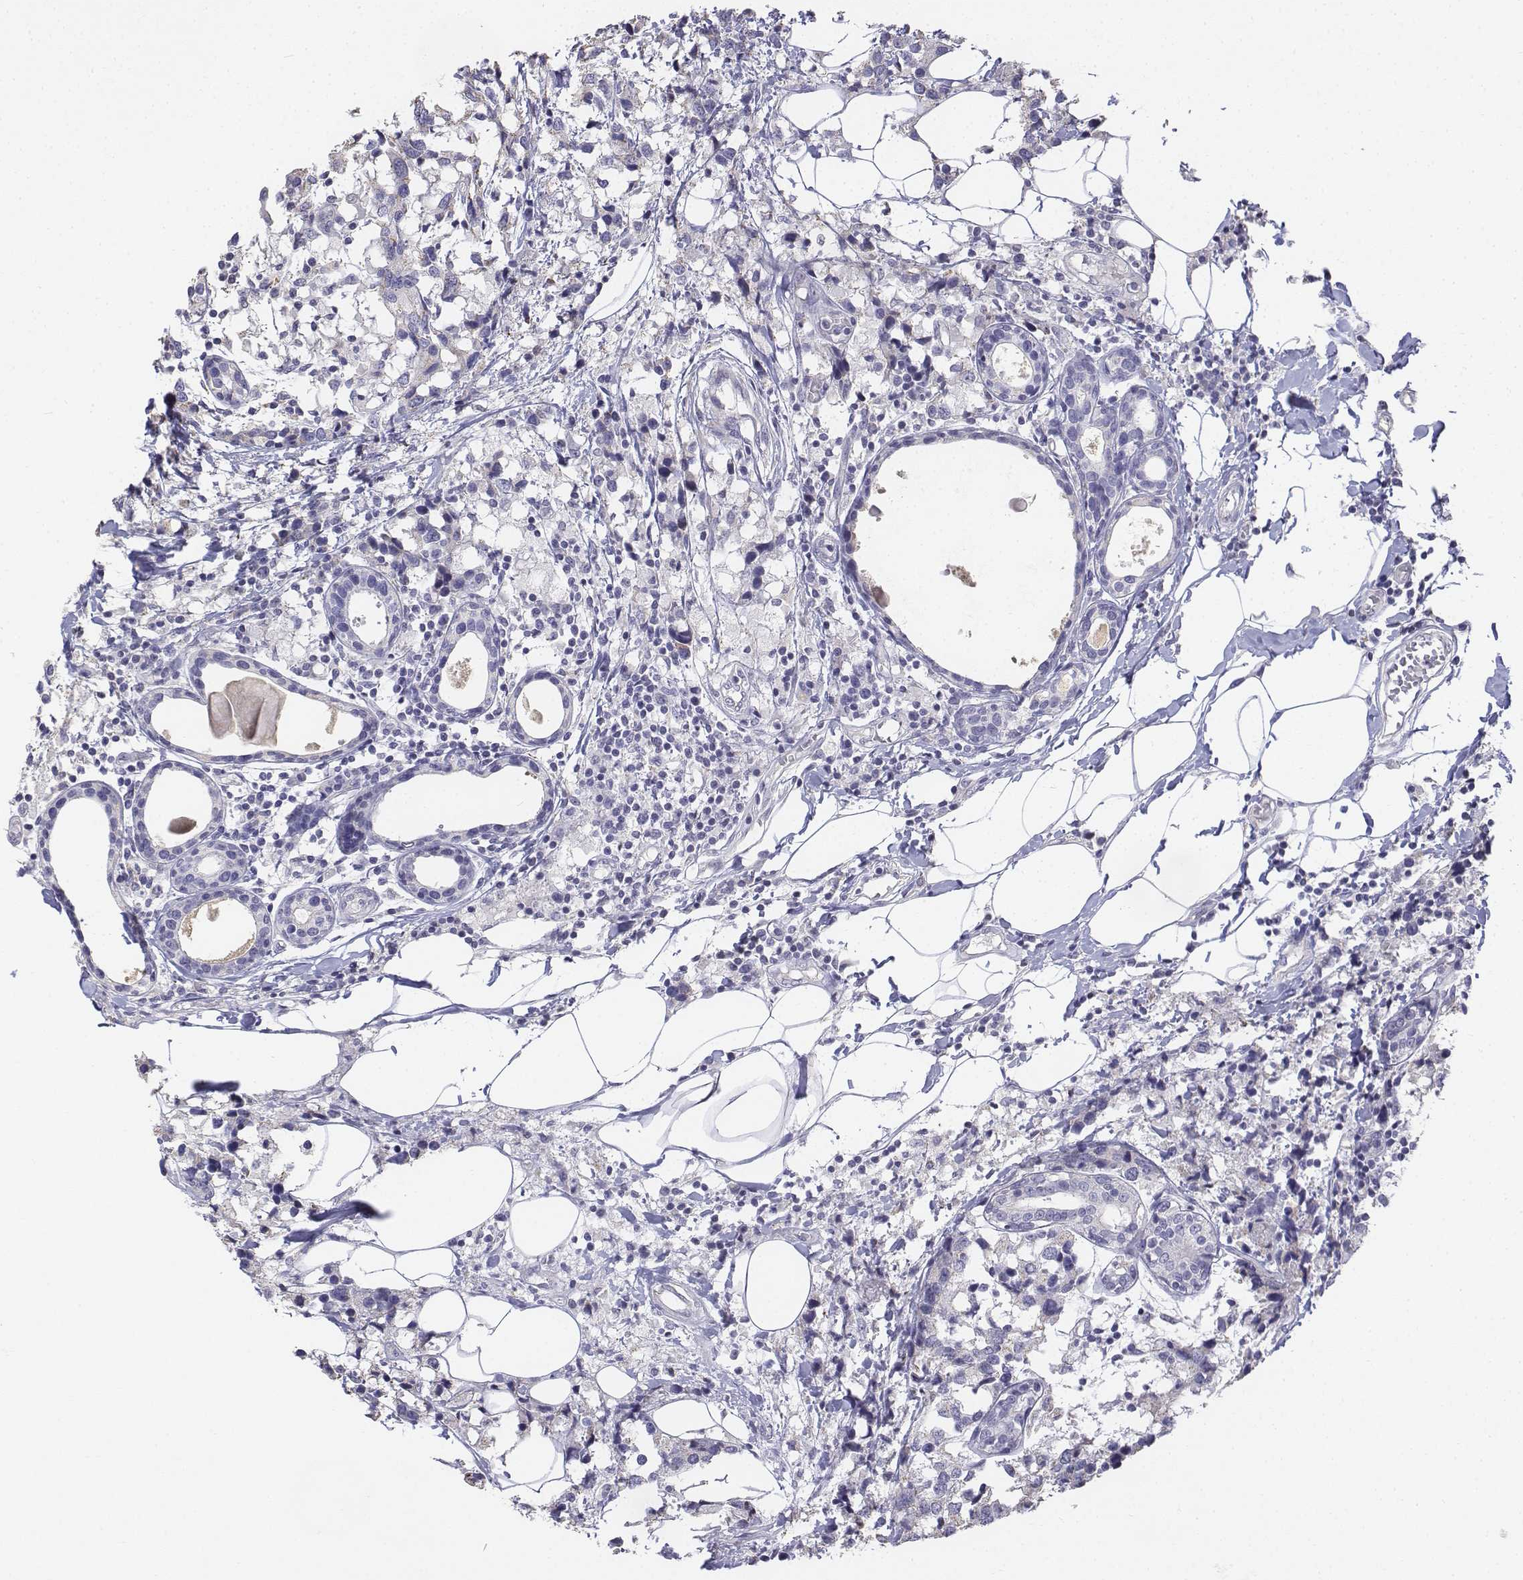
{"staining": {"intensity": "negative", "quantity": "none", "location": "none"}, "tissue": "breast cancer", "cell_type": "Tumor cells", "image_type": "cancer", "snomed": [{"axis": "morphology", "description": "Lobular carcinoma"}, {"axis": "topography", "description": "Breast"}], "caption": "The image displays no staining of tumor cells in lobular carcinoma (breast).", "gene": "LGSN", "patient": {"sex": "female", "age": 59}}